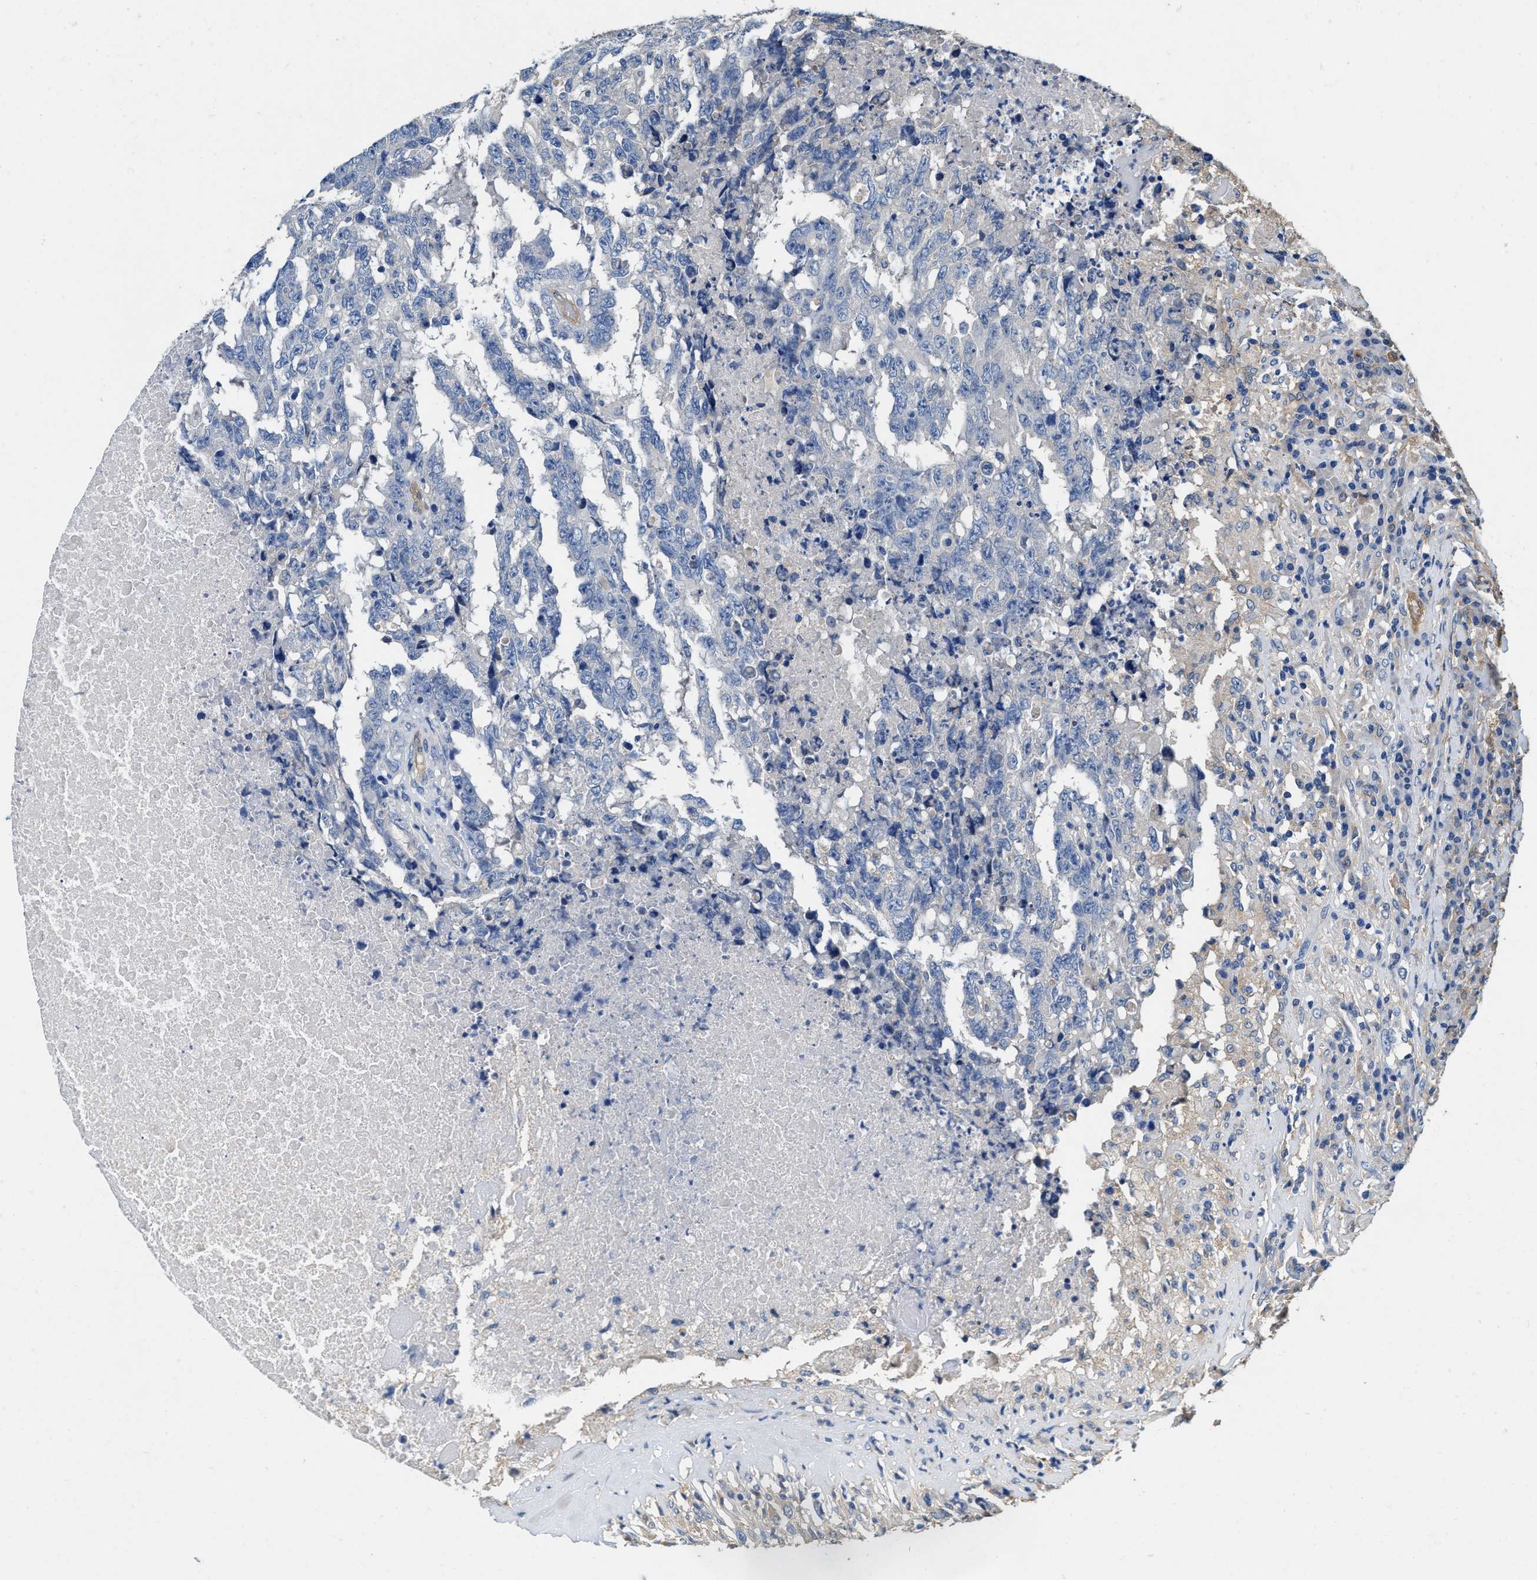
{"staining": {"intensity": "negative", "quantity": "none", "location": "none"}, "tissue": "testis cancer", "cell_type": "Tumor cells", "image_type": "cancer", "snomed": [{"axis": "morphology", "description": "Necrosis, NOS"}, {"axis": "morphology", "description": "Carcinoma, Embryonal, NOS"}, {"axis": "topography", "description": "Testis"}], "caption": "Immunohistochemical staining of human testis embryonal carcinoma reveals no significant expression in tumor cells.", "gene": "PEG10", "patient": {"sex": "male", "age": 19}}